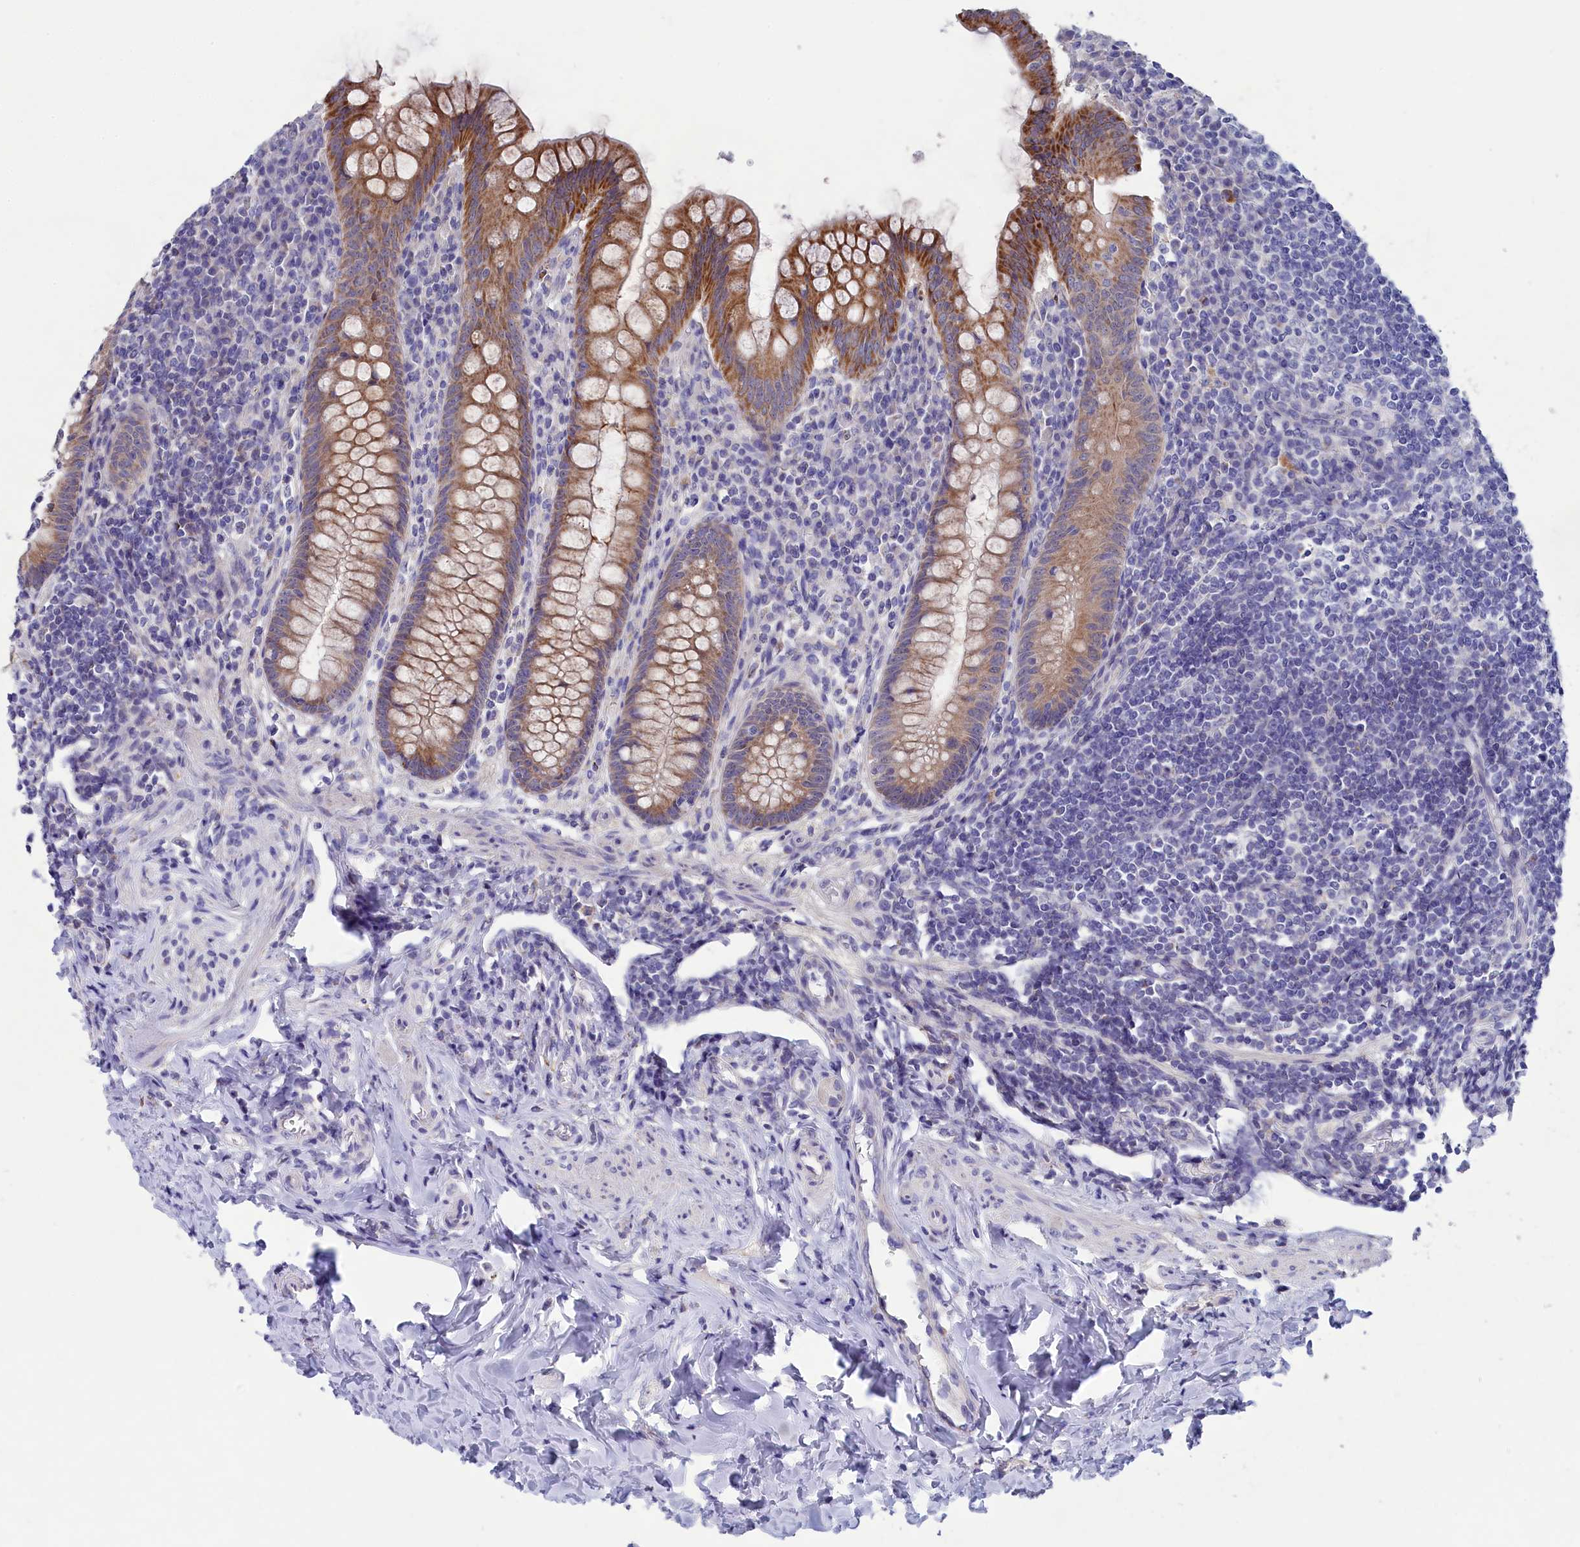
{"staining": {"intensity": "moderate", "quantity": ">75%", "location": "cytoplasmic/membranous"}, "tissue": "appendix", "cell_type": "Glandular cells", "image_type": "normal", "snomed": [{"axis": "morphology", "description": "Normal tissue, NOS"}, {"axis": "topography", "description": "Appendix"}], "caption": "A brown stain highlights moderate cytoplasmic/membranous staining of a protein in glandular cells of normal human appendix.", "gene": "PRDM12", "patient": {"sex": "female", "age": 33}}